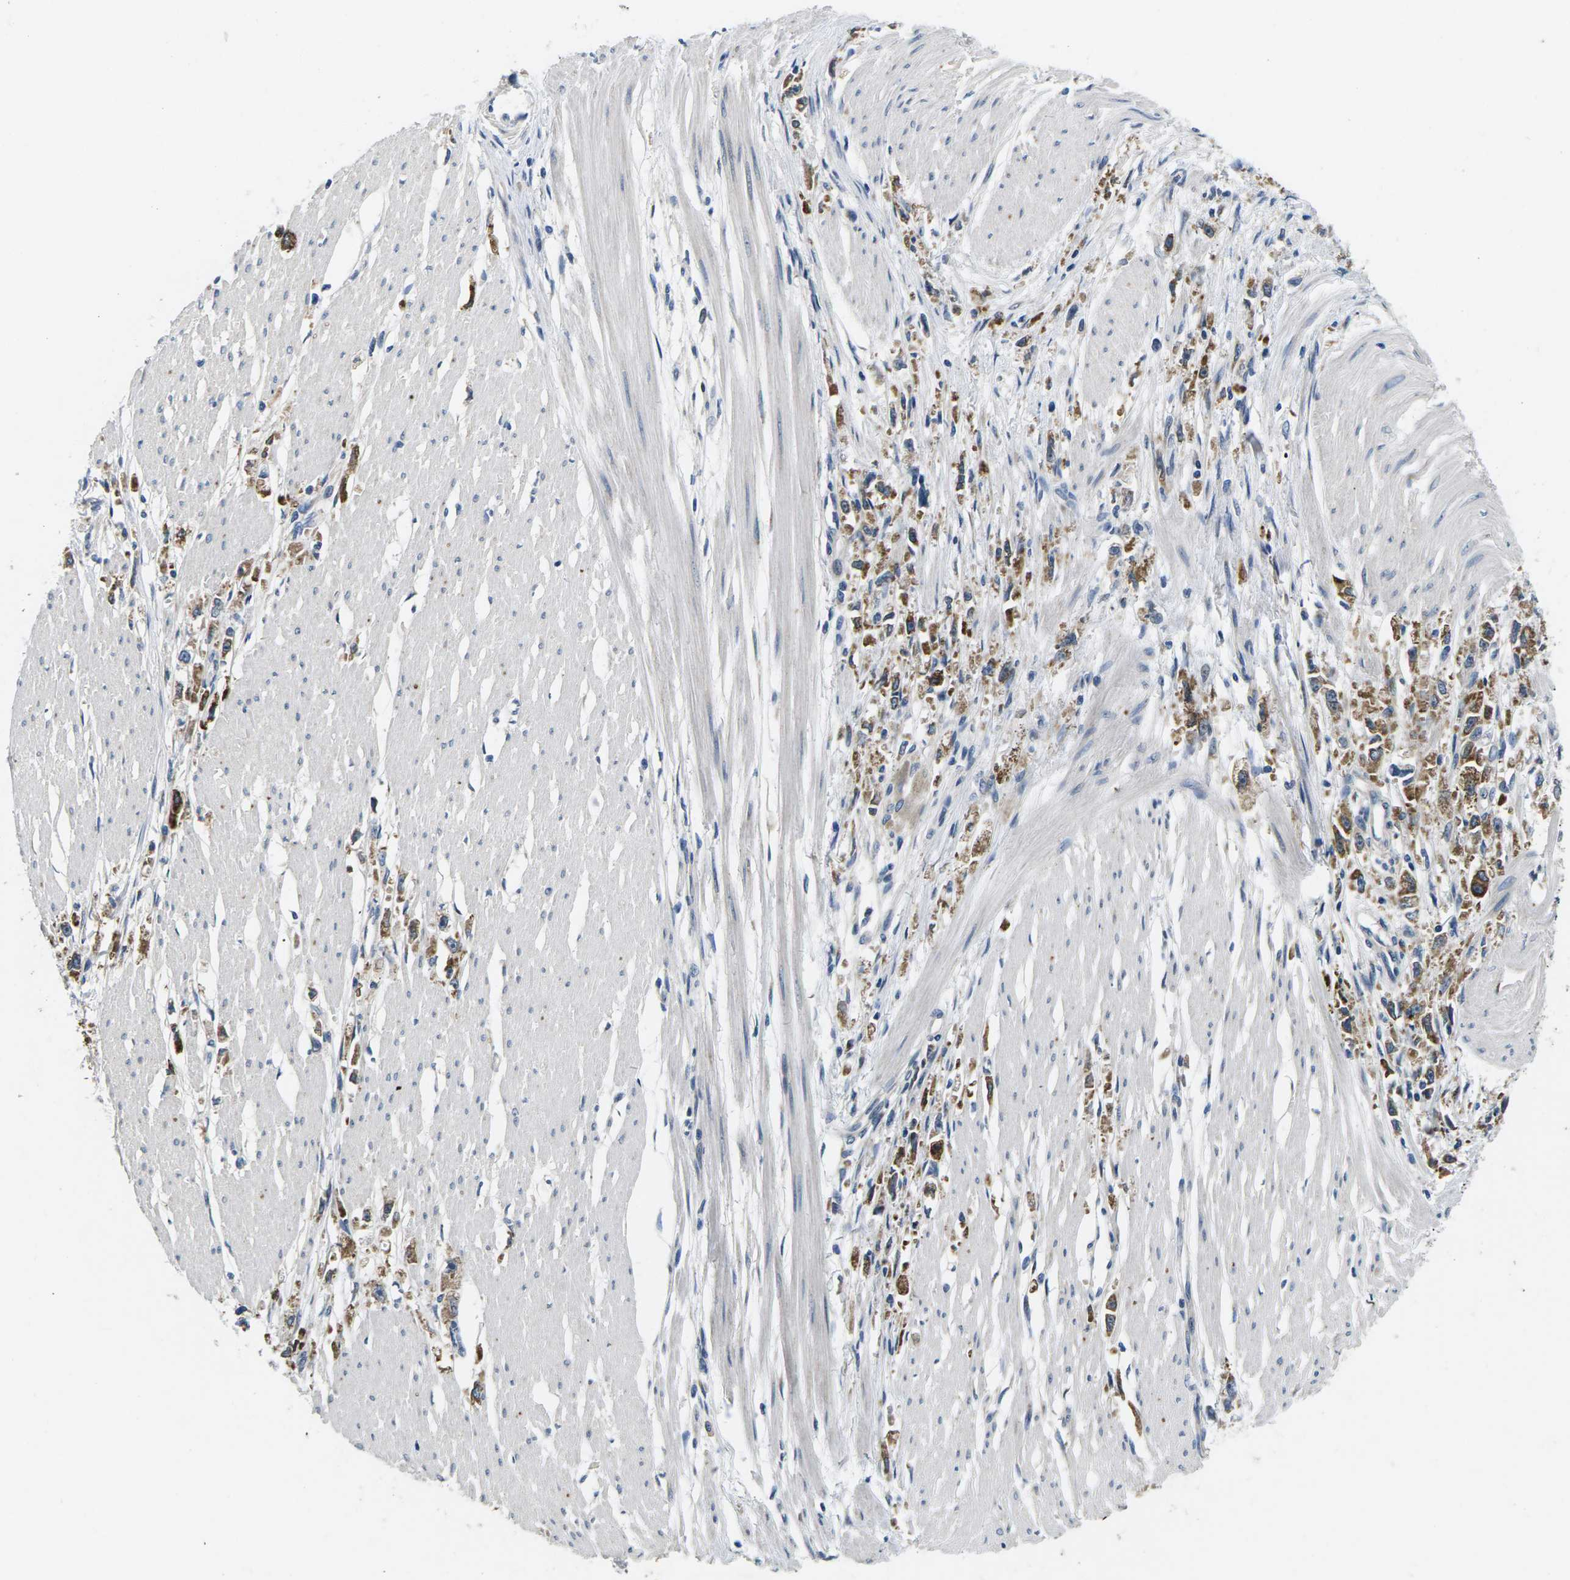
{"staining": {"intensity": "moderate", "quantity": ">75%", "location": "cytoplasmic/membranous"}, "tissue": "stomach cancer", "cell_type": "Tumor cells", "image_type": "cancer", "snomed": [{"axis": "morphology", "description": "Adenocarcinoma, NOS"}, {"axis": "topography", "description": "Stomach"}], "caption": "Human stomach adenocarcinoma stained for a protein (brown) exhibits moderate cytoplasmic/membranous positive expression in about >75% of tumor cells.", "gene": "ERGIC3", "patient": {"sex": "female", "age": 59}}